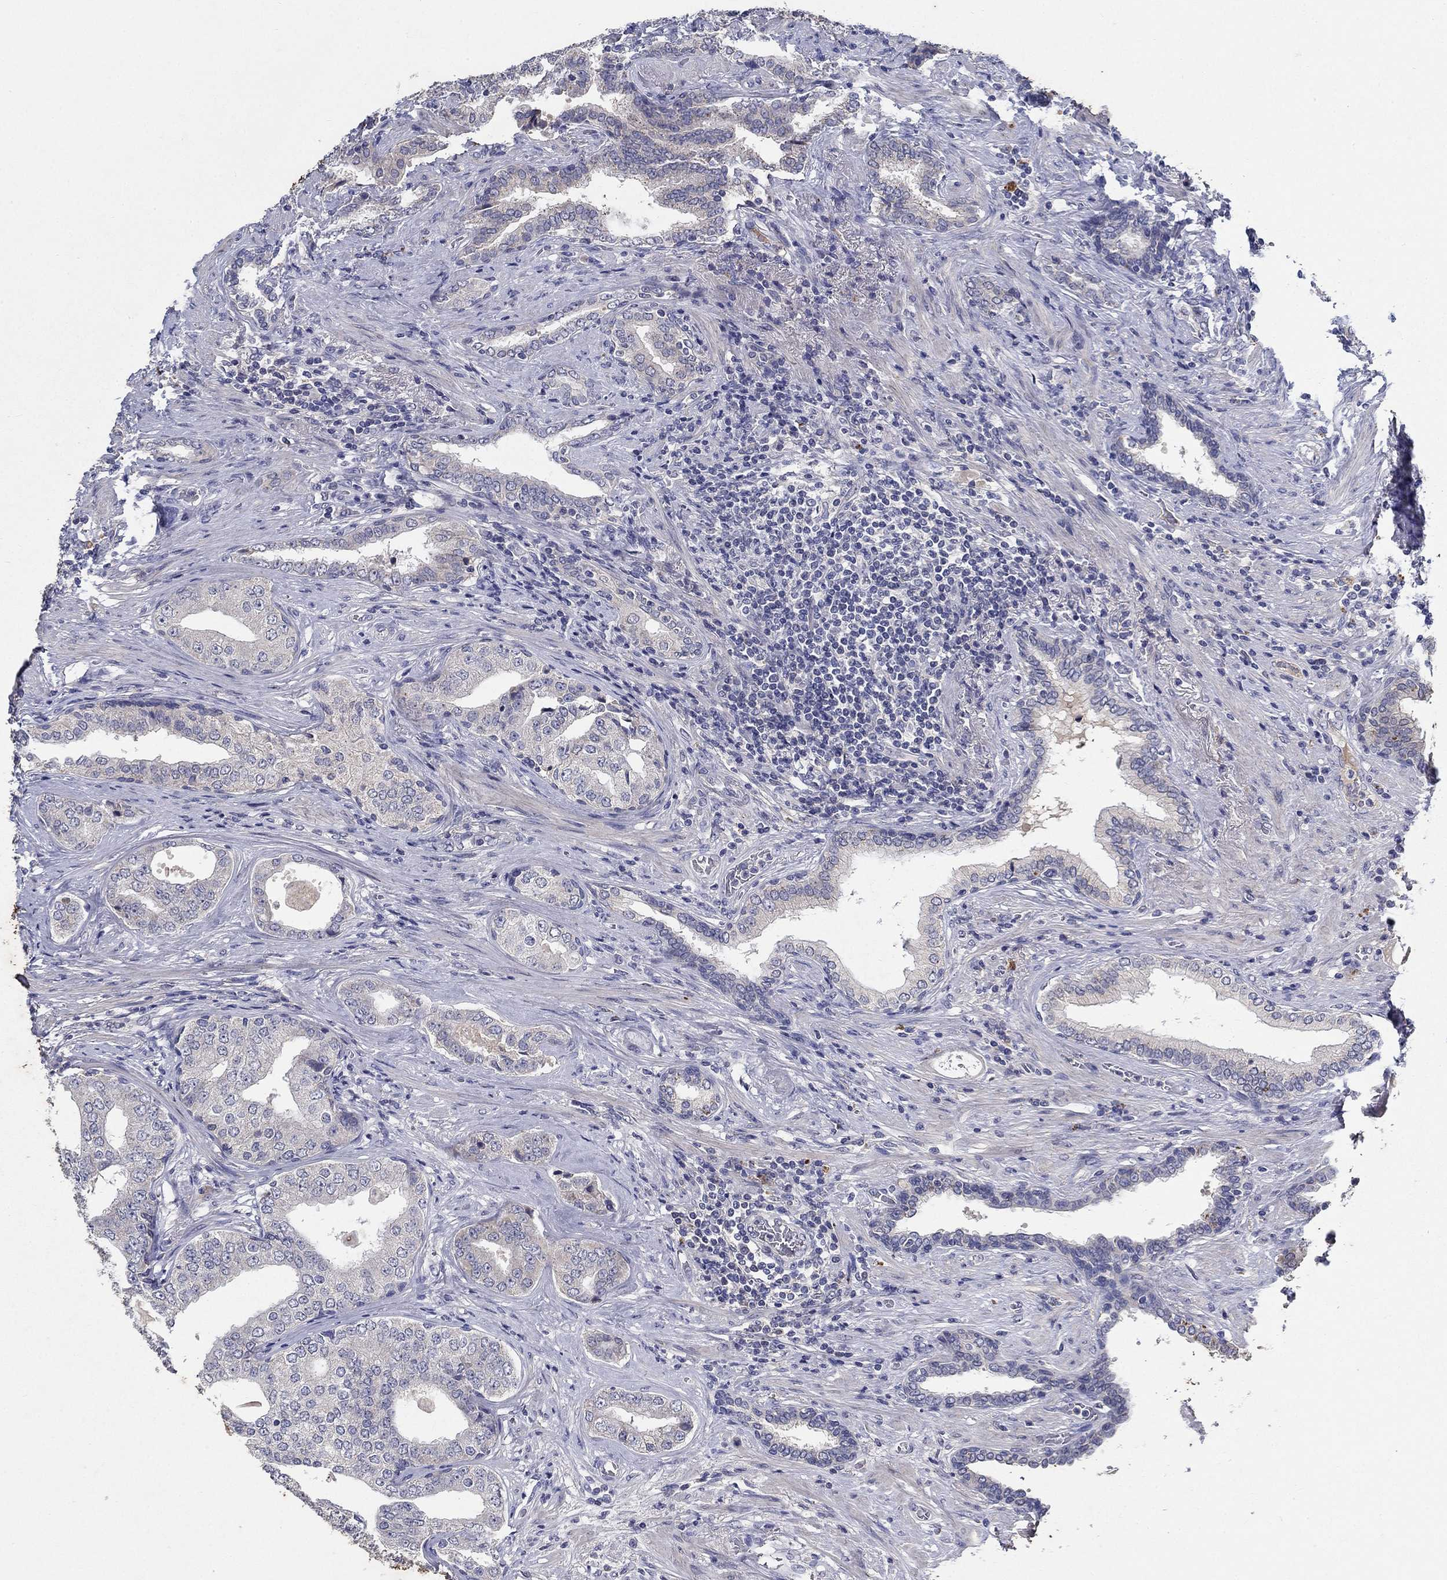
{"staining": {"intensity": "negative", "quantity": "none", "location": "none"}, "tissue": "prostate cancer", "cell_type": "Tumor cells", "image_type": "cancer", "snomed": [{"axis": "morphology", "description": "Adenocarcinoma, Low grade"}, {"axis": "topography", "description": "Prostate and seminal vesicle, NOS"}], "caption": "This is an immunohistochemistry (IHC) histopathology image of human adenocarcinoma (low-grade) (prostate). There is no positivity in tumor cells.", "gene": "PROZ", "patient": {"sex": "male", "age": 61}}